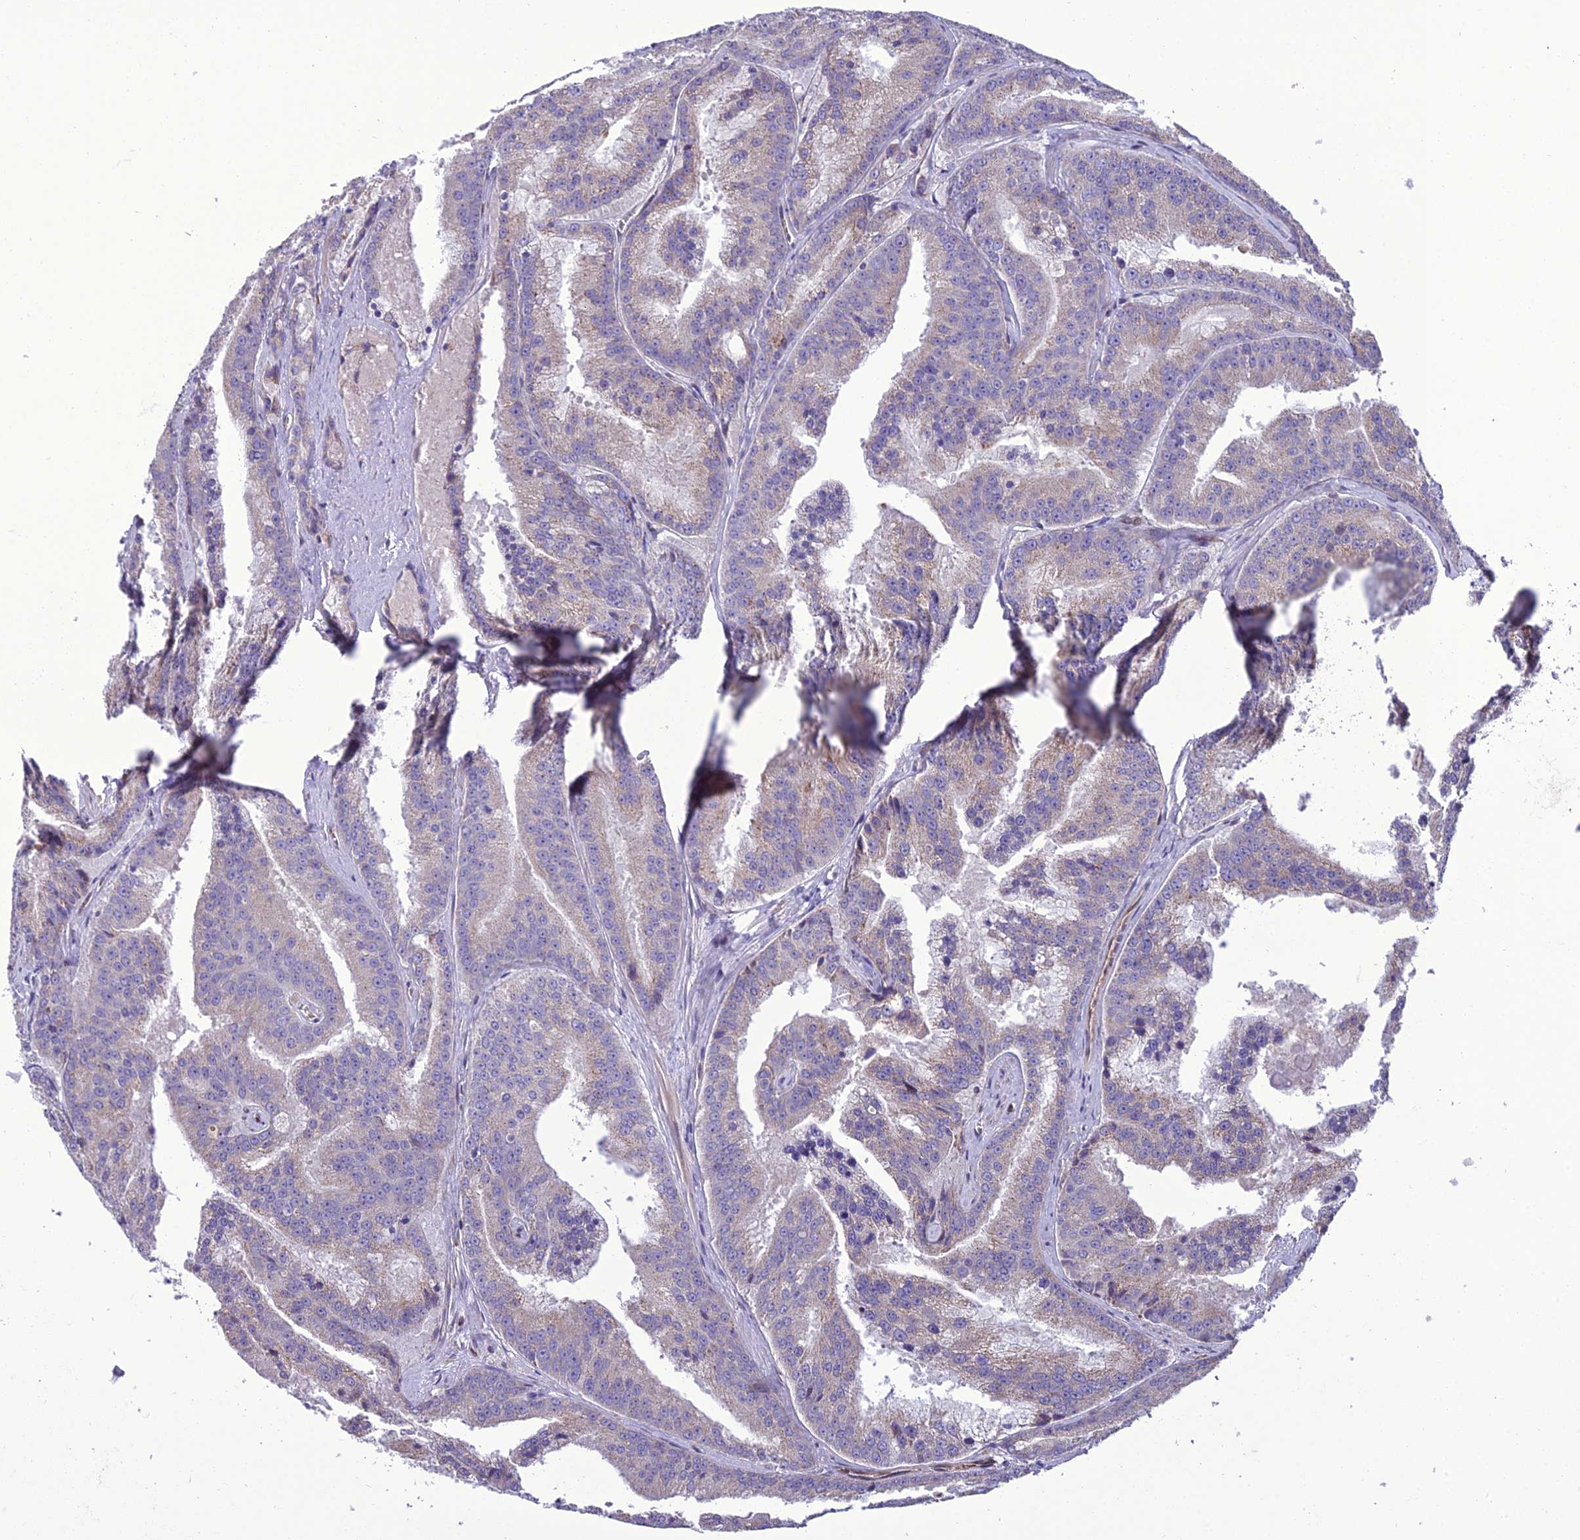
{"staining": {"intensity": "weak", "quantity": "<25%", "location": "cytoplasmic/membranous"}, "tissue": "prostate cancer", "cell_type": "Tumor cells", "image_type": "cancer", "snomed": [{"axis": "morphology", "description": "Adenocarcinoma, High grade"}, {"axis": "topography", "description": "Prostate"}], "caption": "The image demonstrates no staining of tumor cells in prostate high-grade adenocarcinoma.", "gene": "GIMAP1", "patient": {"sex": "male", "age": 61}}